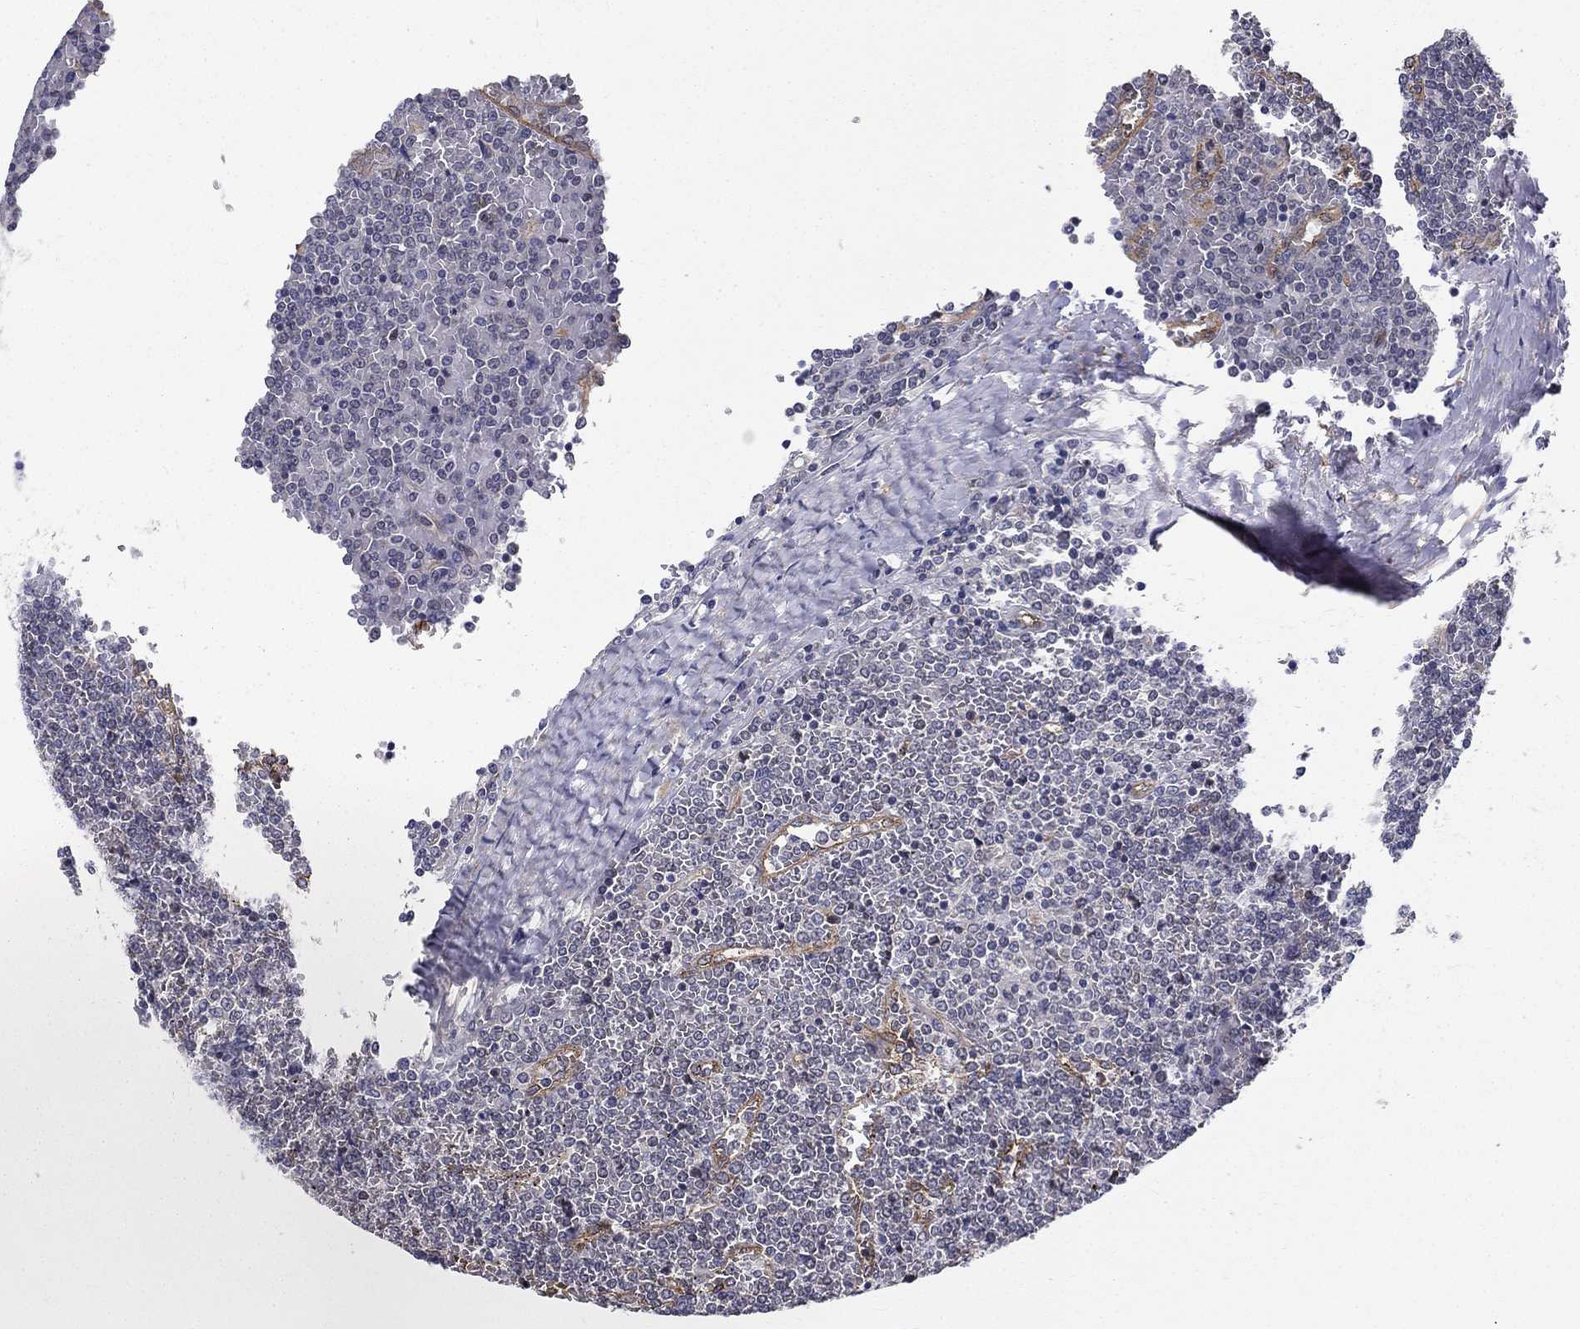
{"staining": {"intensity": "negative", "quantity": "none", "location": "none"}, "tissue": "lymphoma", "cell_type": "Tumor cells", "image_type": "cancer", "snomed": [{"axis": "morphology", "description": "Malignant lymphoma, non-Hodgkin's type, Low grade"}, {"axis": "topography", "description": "Spleen"}], "caption": "The image exhibits no staining of tumor cells in lymphoma. (DAB immunohistochemistry visualized using brightfield microscopy, high magnification).", "gene": "SYNC", "patient": {"sex": "female", "age": 19}}